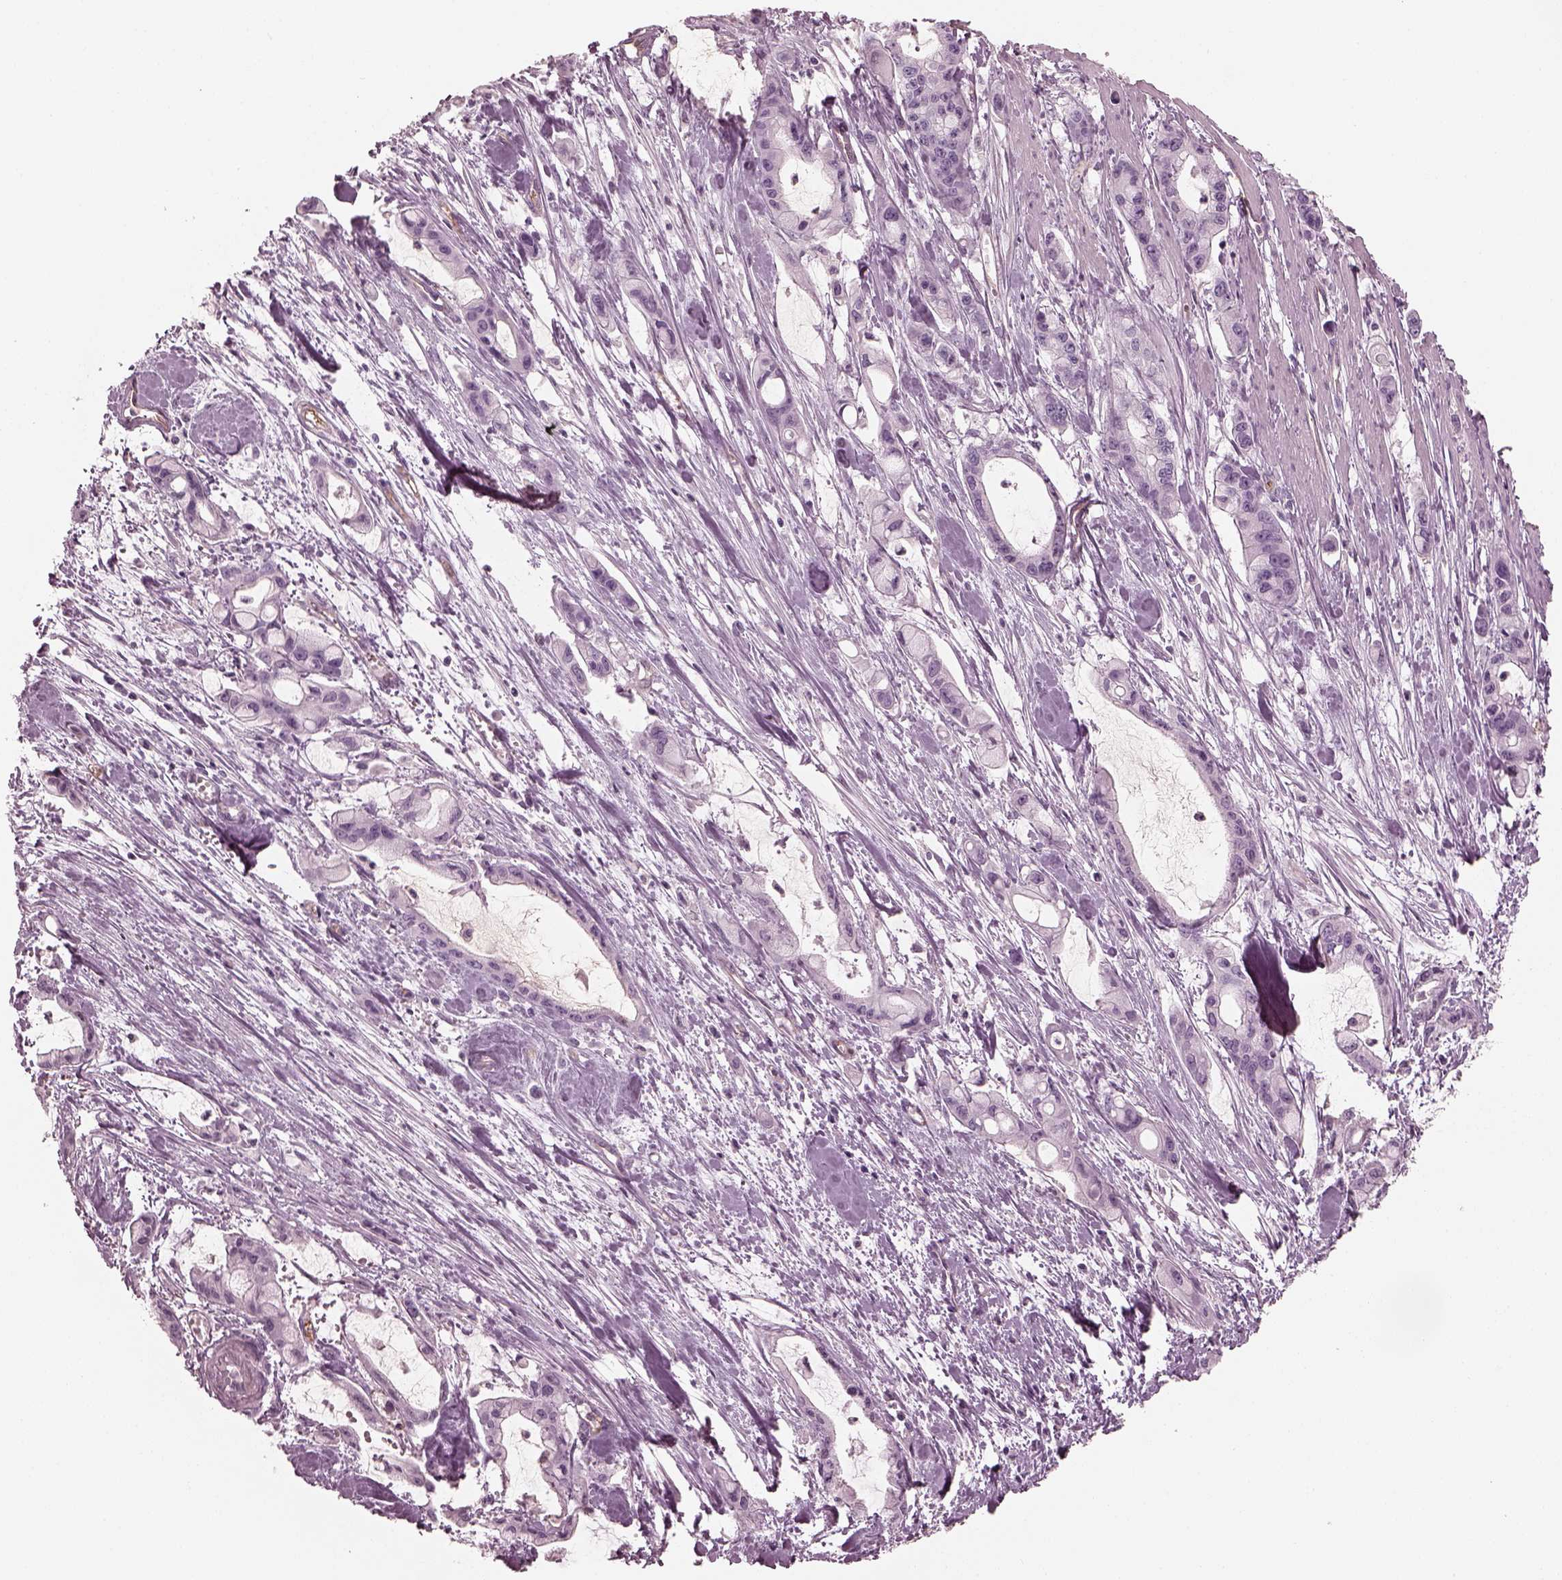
{"staining": {"intensity": "negative", "quantity": "none", "location": "none"}, "tissue": "pancreatic cancer", "cell_type": "Tumor cells", "image_type": "cancer", "snomed": [{"axis": "morphology", "description": "Adenocarcinoma, NOS"}, {"axis": "topography", "description": "Pancreas"}], "caption": "IHC image of neoplastic tissue: human pancreatic adenocarcinoma stained with DAB exhibits no significant protein positivity in tumor cells.", "gene": "EIF4E1B", "patient": {"sex": "male", "age": 48}}